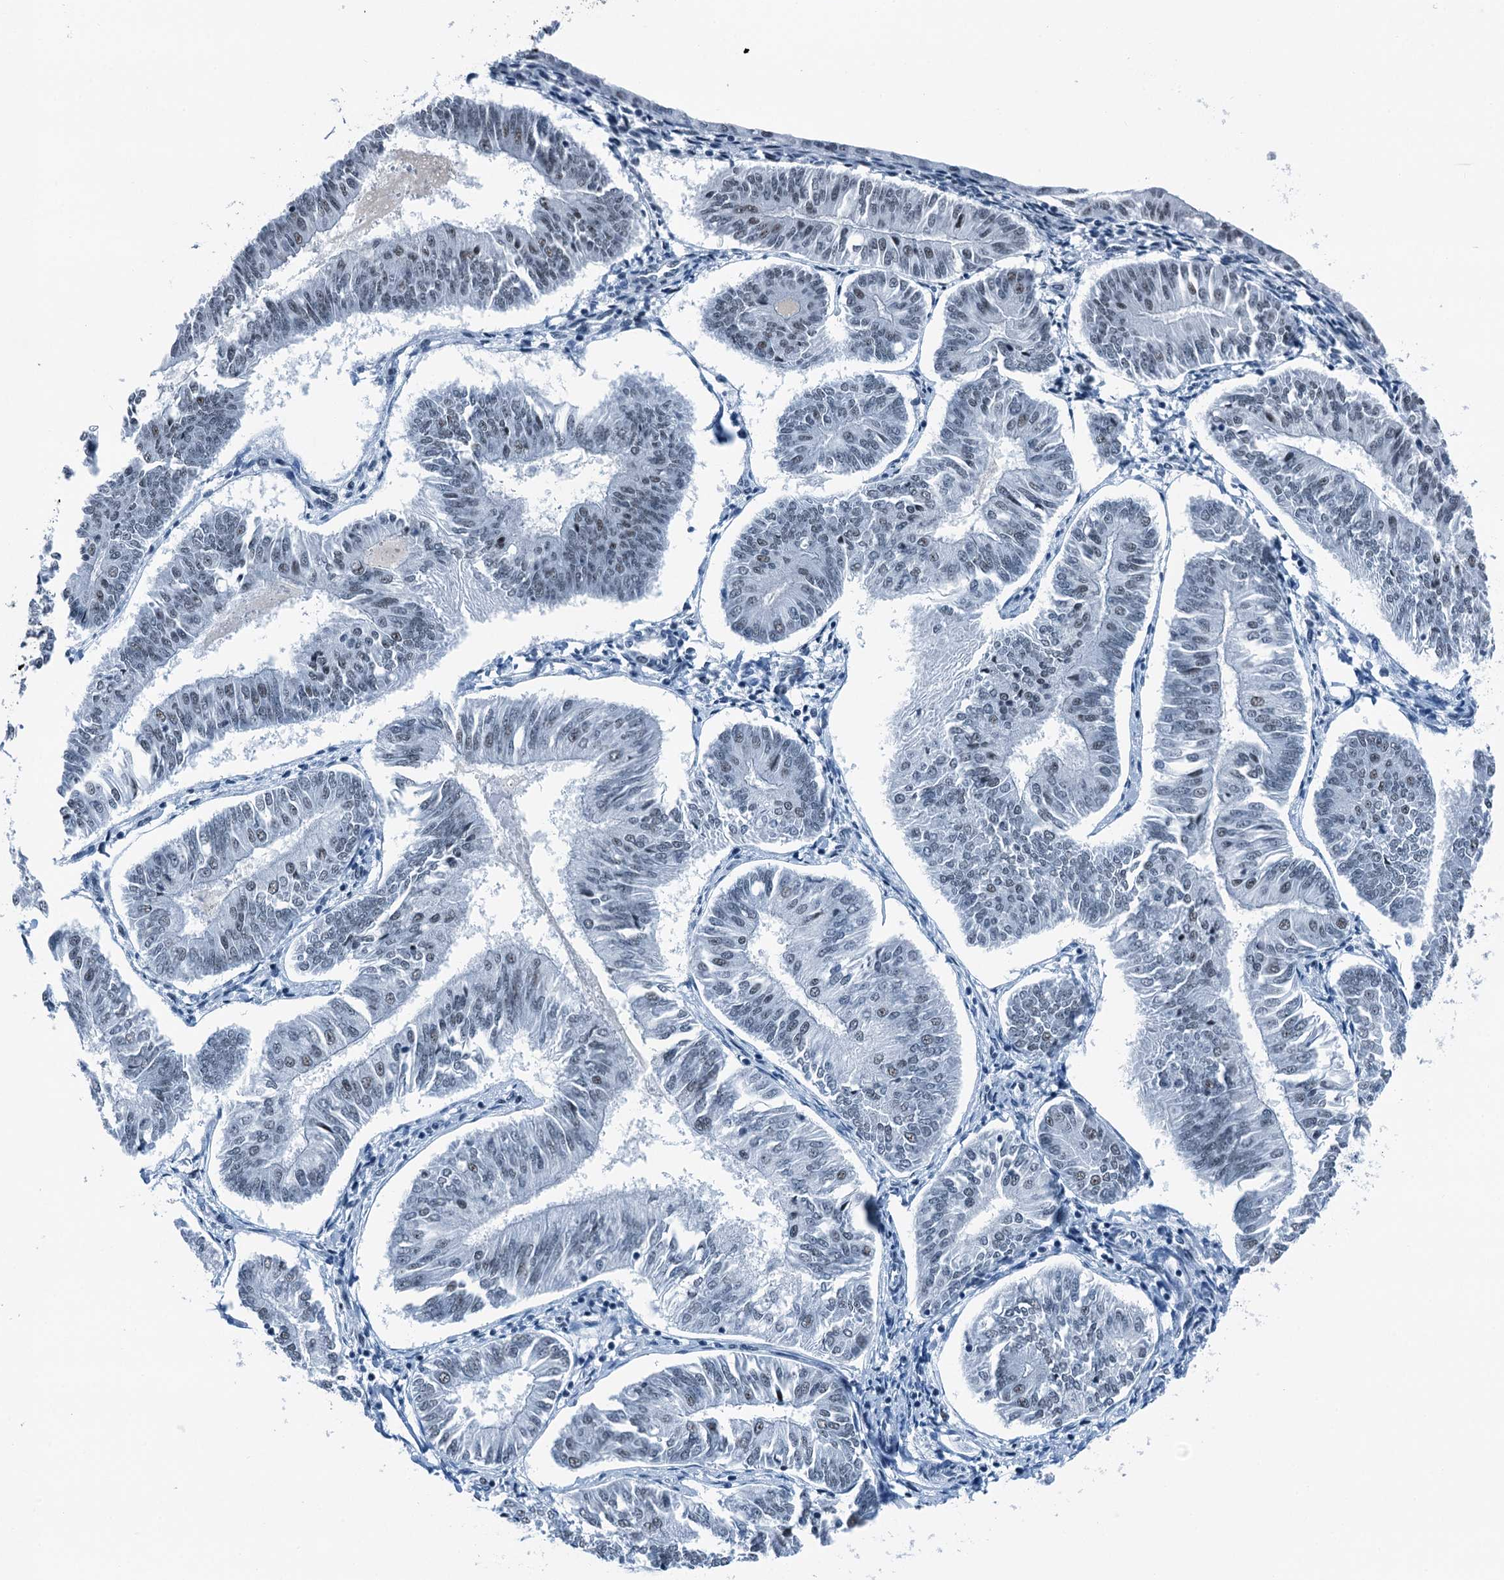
{"staining": {"intensity": "negative", "quantity": "none", "location": "none"}, "tissue": "endometrial cancer", "cell_type": "Tumor cells", "image_type": "cancer", "snomed": [{"axis": "morphology", "description": "Adenocarcinoma, NOS"}, {"axis": "topography", "description": "Endometrium"}], "caption": "Tumor cells show no significant staining in adenocarcinoma (endometrial).", "gene": "TRPT1", "patient": {"sex": "female", "age": 58}}